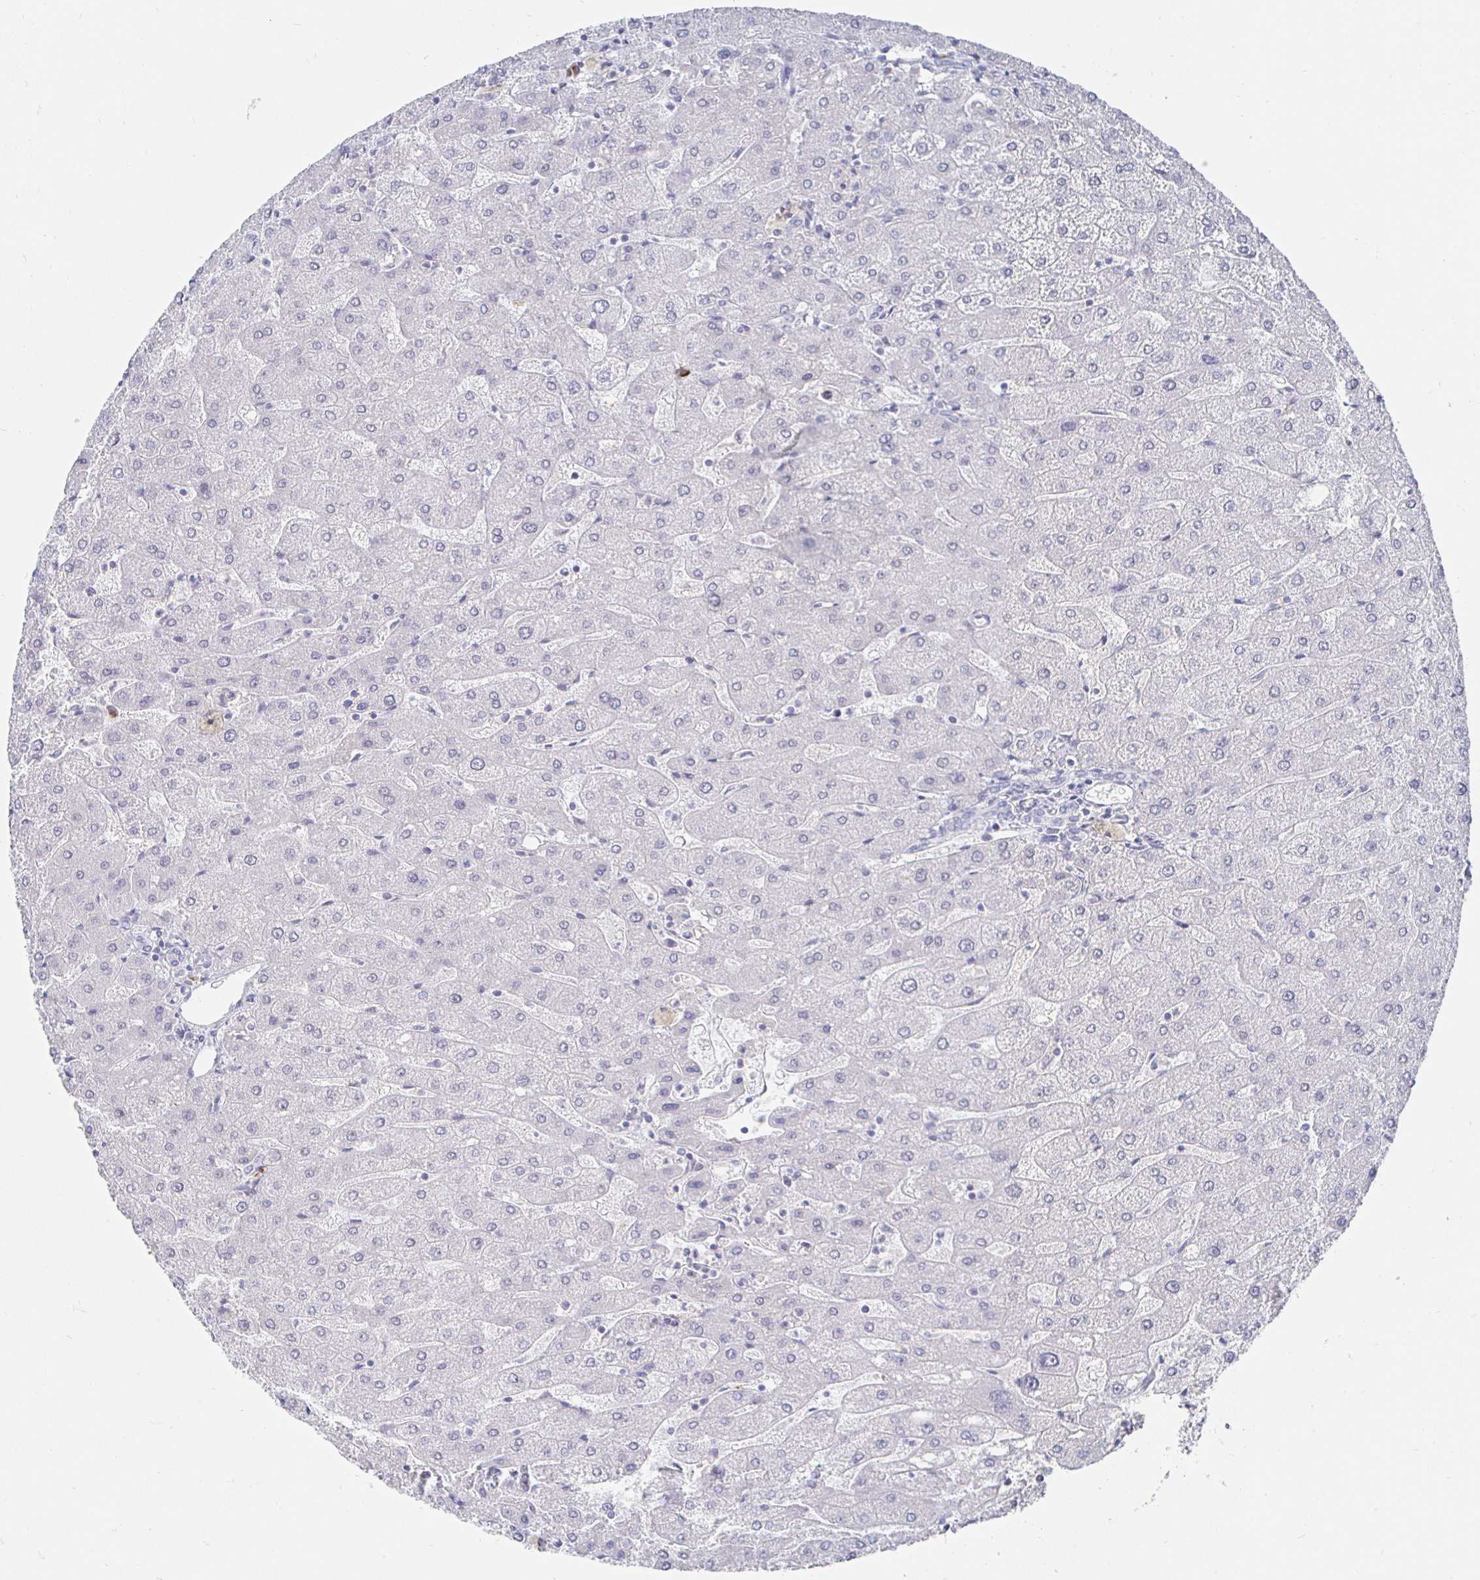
{"staining": {"intensity": "negative", "quantity": "none", "location": "none"}, "tissue": "liver", "cell_type": "Cholangiocytes", "image_type": "normal", "snomed": [{"axis": "morphology", "description": "Normal tissue, NOS"}, {"axis": "topography", "description": "Liver"}], "caption": "This is a photomicrograph of IHC staining of normal liver, which shows no staining in cholangiocytes. The staining is performed using DAB brown chromogen with nuclei counter-stained in using hematoxylin.", "gene": "LRRC23", "patient": {"sex": "male", "age": 67}}